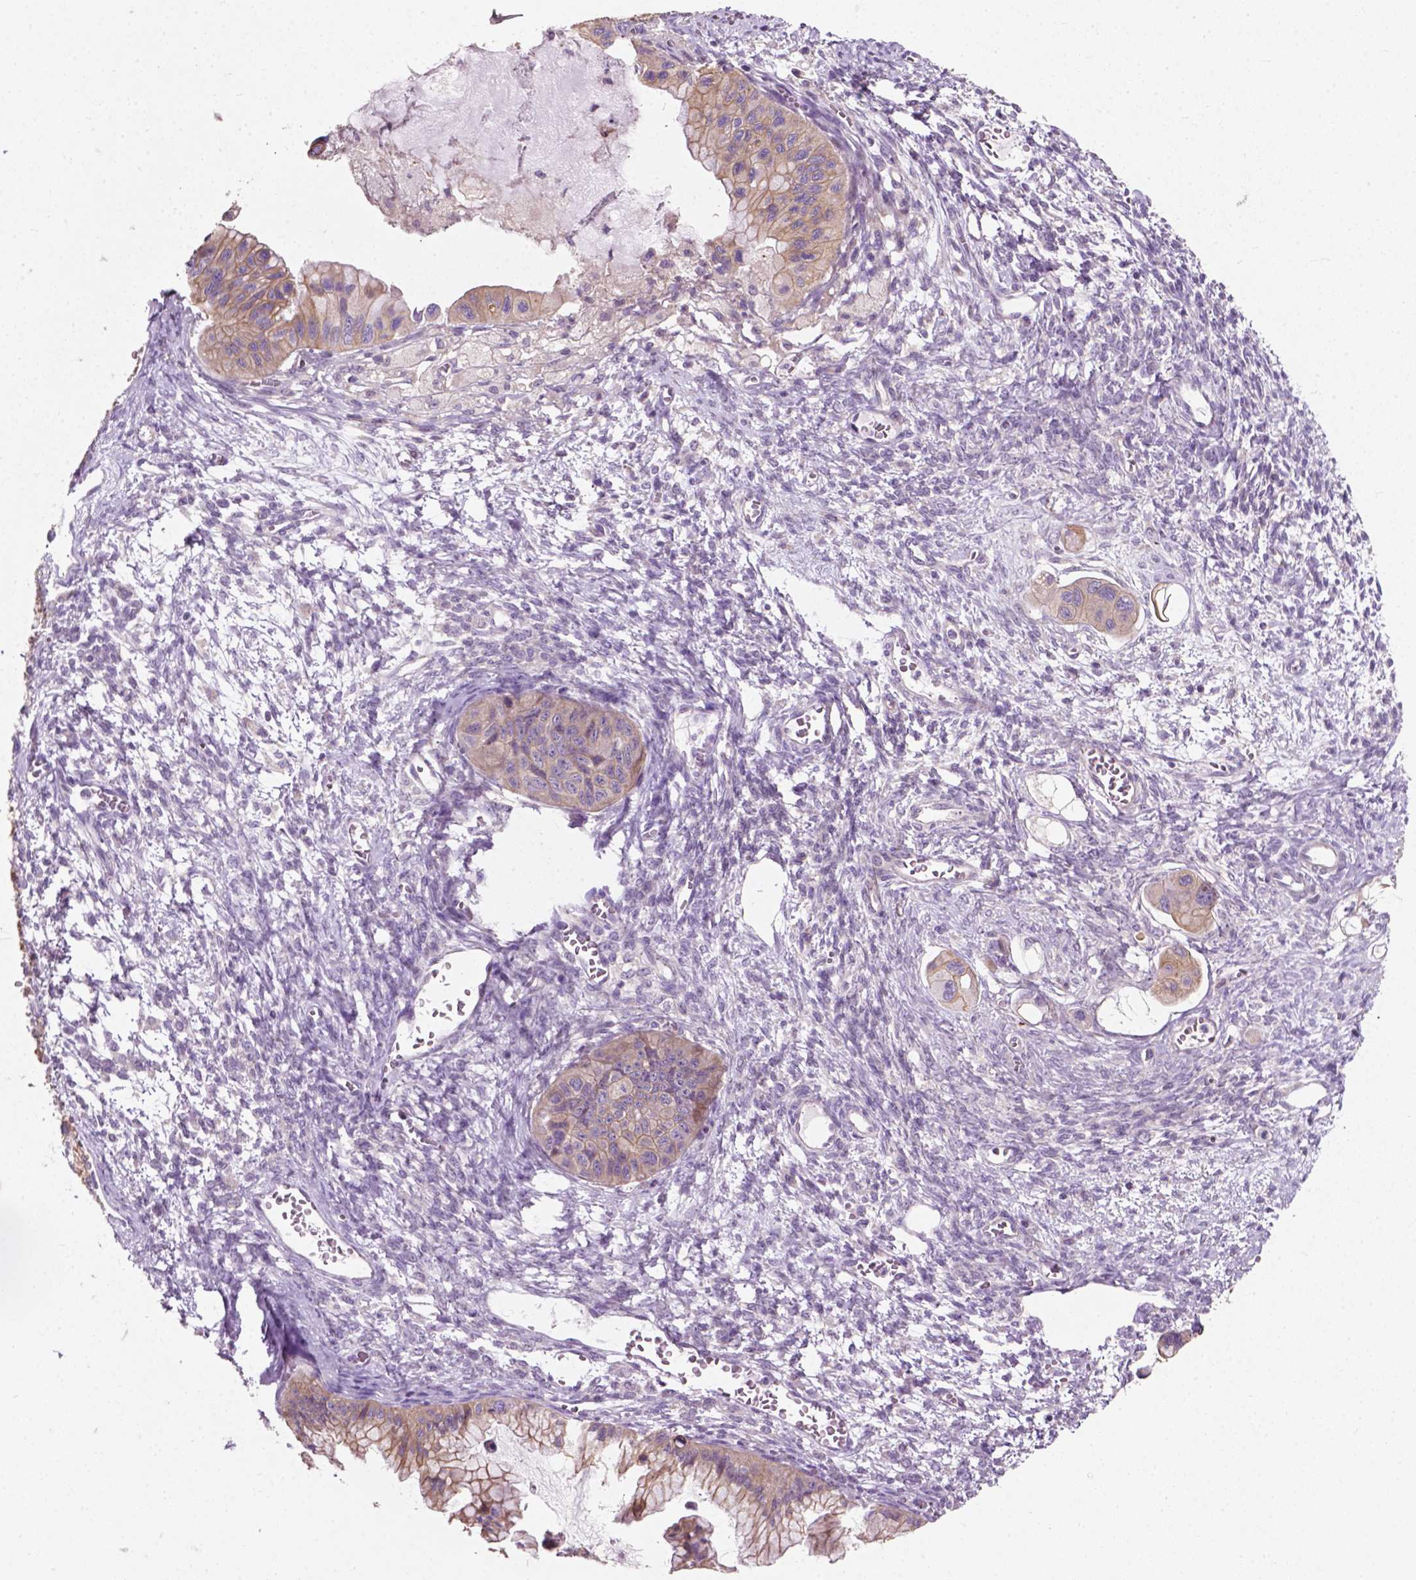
{"staining": {"intensity": "moderate", "quantity": "25%-75%", "location": "cytoplasmic/membranous"}, "tissue": "ovarian cancer", "cell_type": "Tumor cells", "image_type": "cancer", "snomed": [{"axis": "morphology", "description": "Cystadenocarcinoma, mucinous, NOS"}, {"axis": "topography", "description": "Ovary"}], "caption": "Immunohistochemistry histopathology image of neoplastic tissue: human mucinous cystadenocarcinoma (ovarian) stained using IHC displays medium levels of moderate protein expression localized specifically in the cytoplasmic/membranous of tumor cells, appearing as a cytoplasmic/membranous brown color.", "gene": "MZT1", "patient": {"sex": "female", "age": 72}}